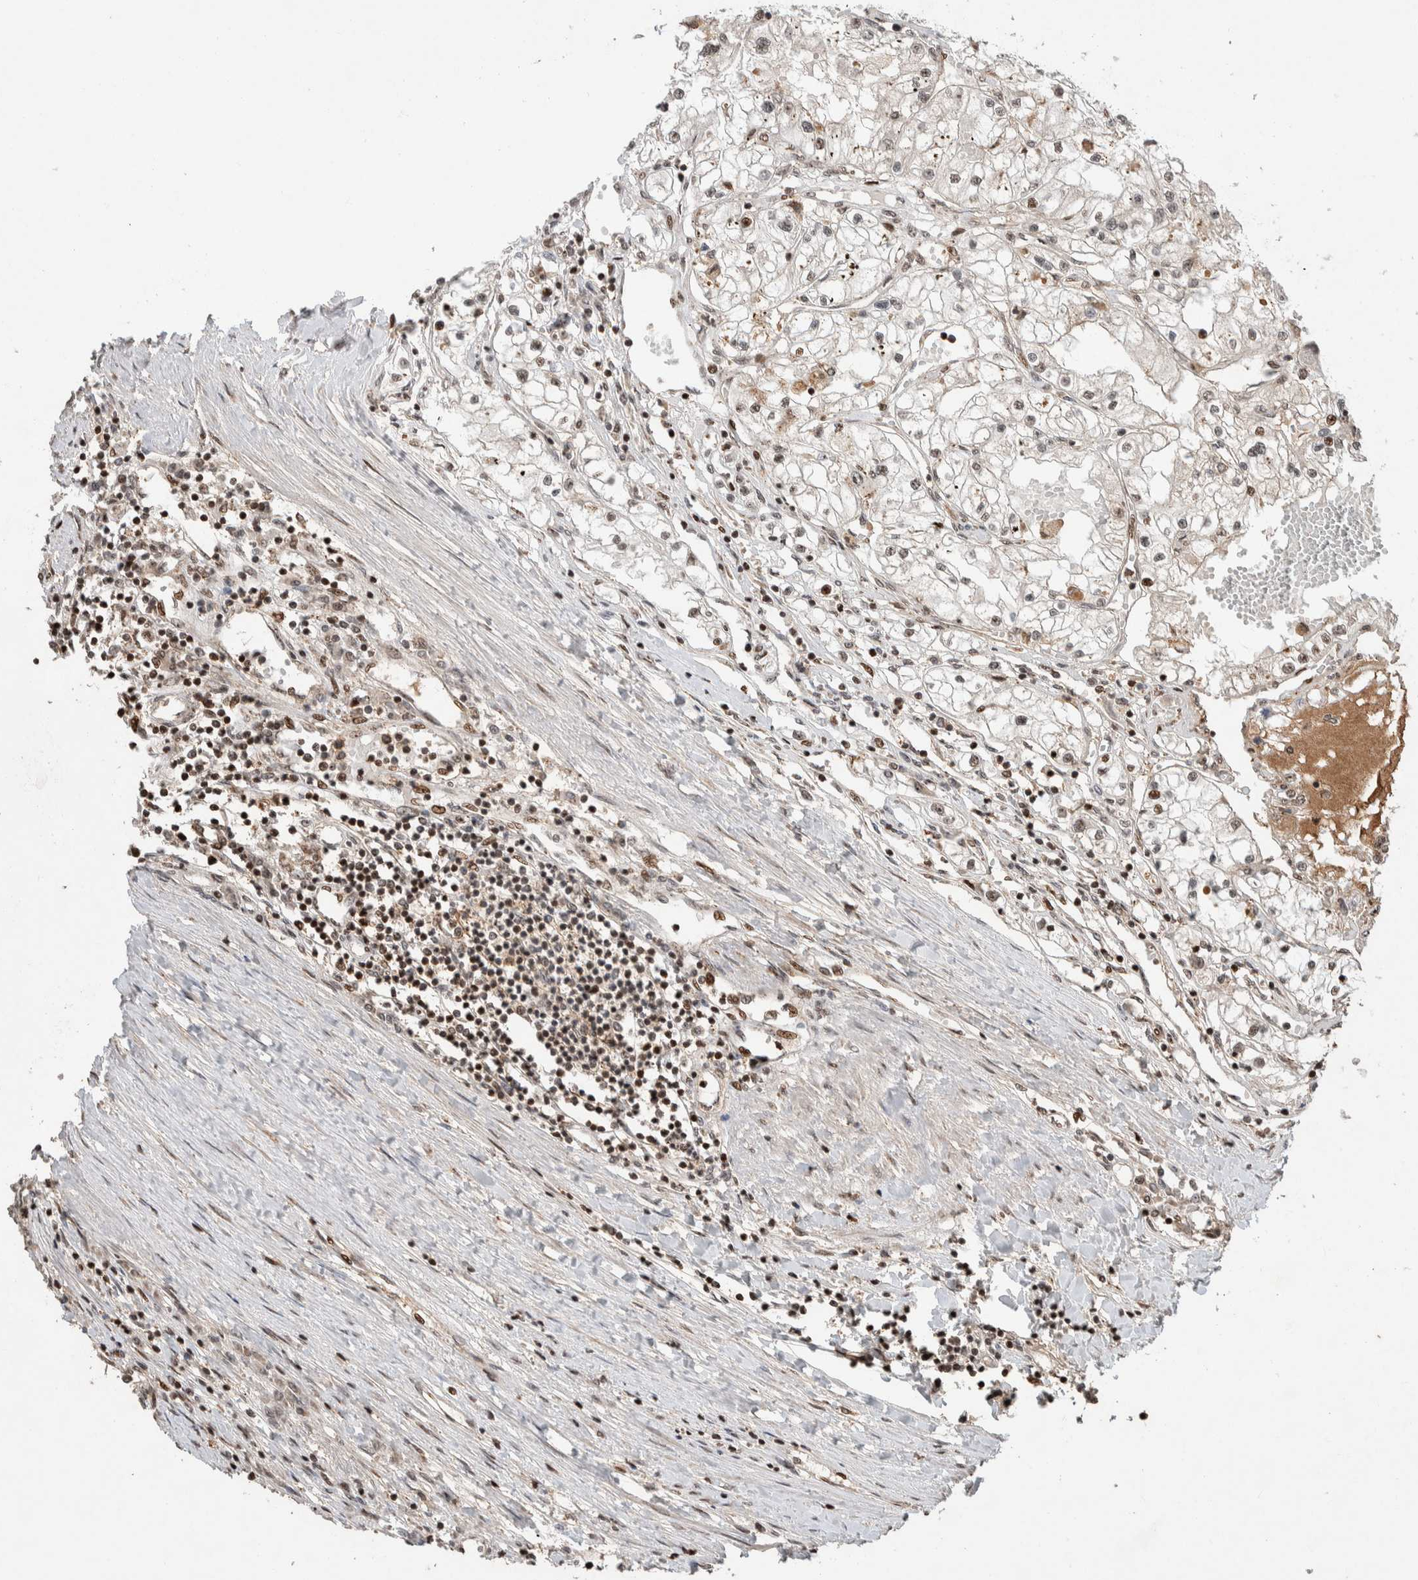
{"staining": {"intensity": "weak", "quantity": "<25%", "location": "nuclear"}, "tissue": "renal cancer", "cell_type": "Tumor cells", "image_type": "cancer", "snomed": [{"axis": "morphology", "description": "Adenocarcinoma, NOS"}, {"axis": "topography", "description": "Kidney"}], "caption": "Renal cancer (adenocarcinoma) stained for a protein using IHC displays no positivity tumor cells.", "gene": "ZNF521", "patient": {"sex": "male", "age": 68}}